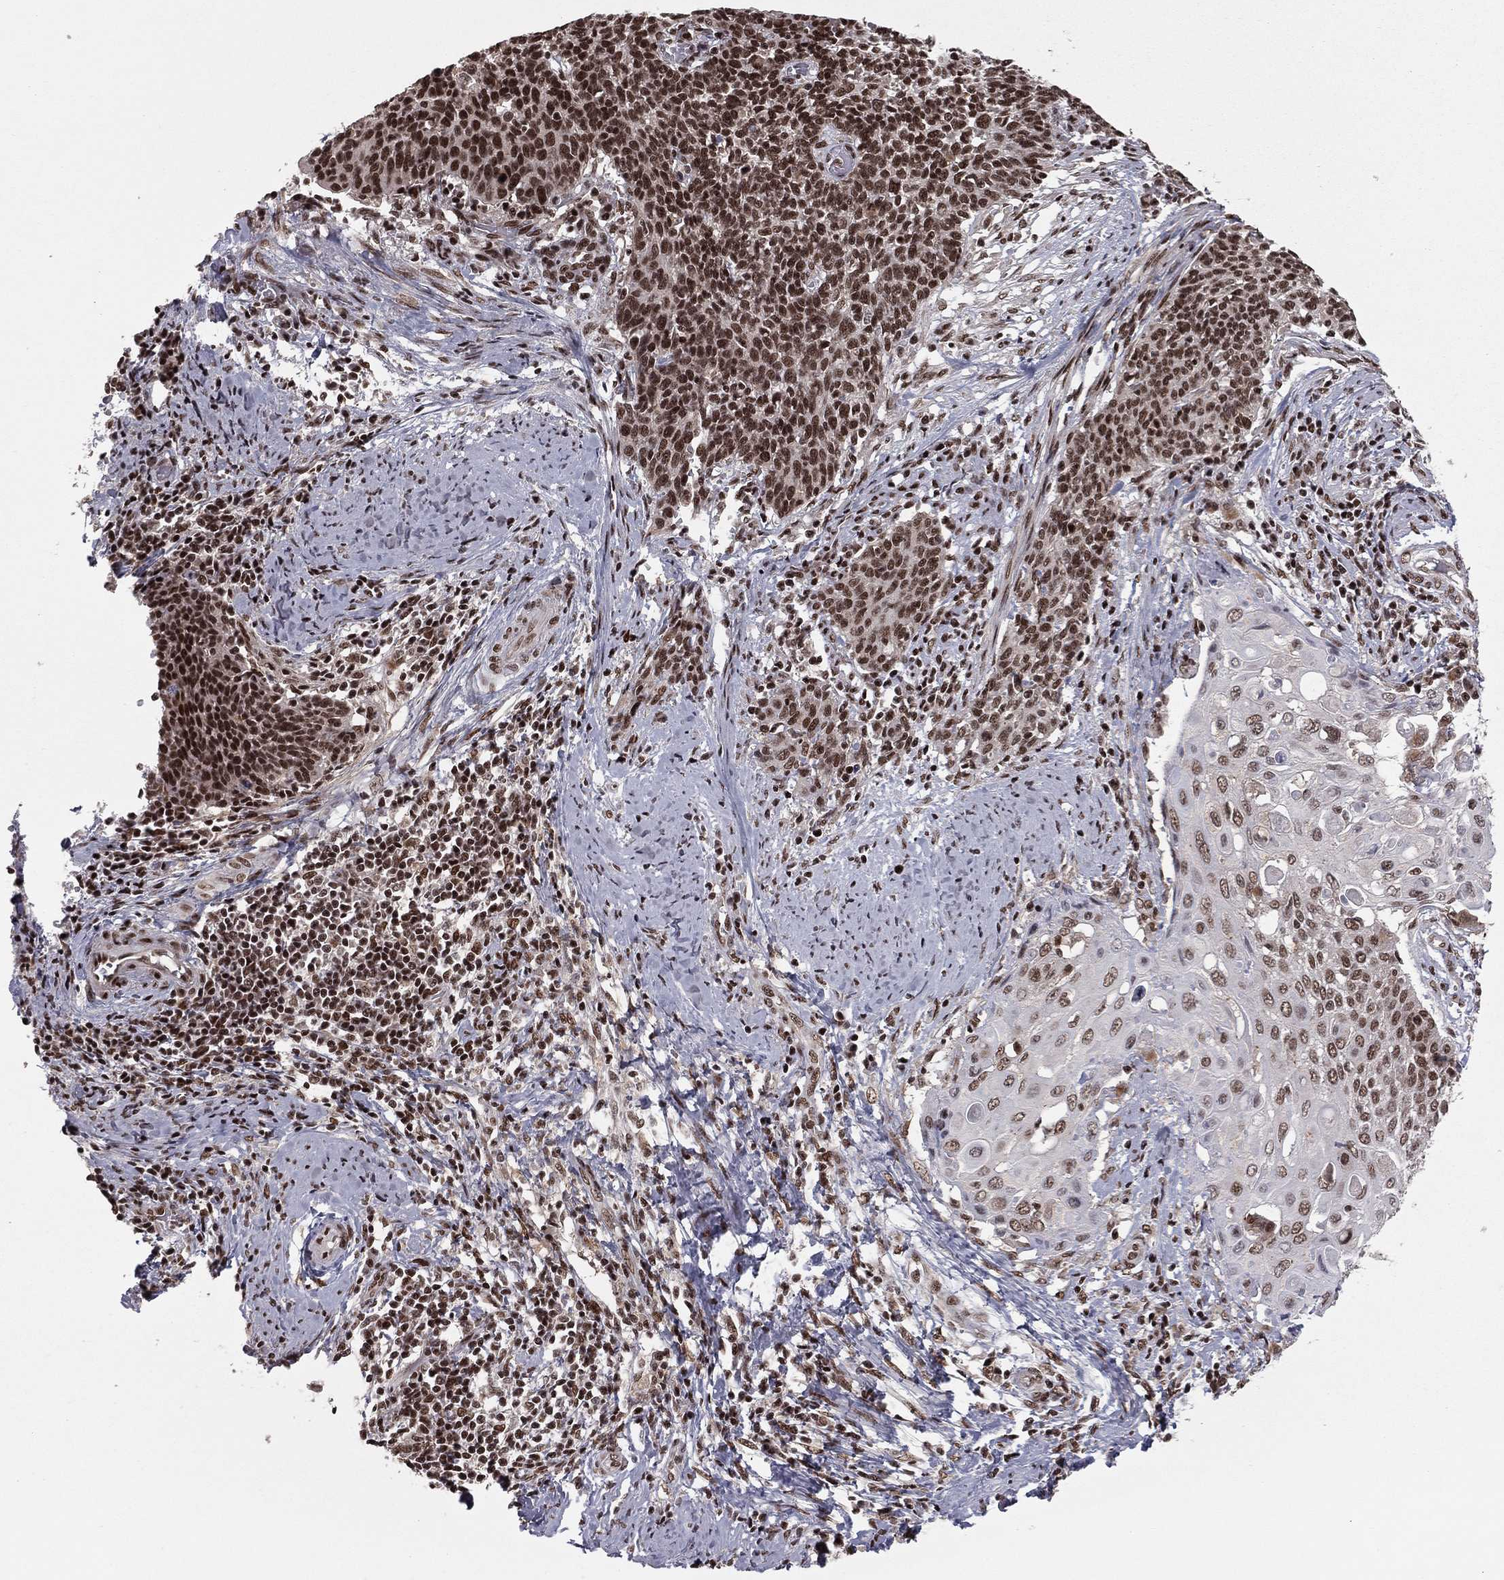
{"staining": {"intensity": "strong", "quantity": "25%-75%", "location": "nuclear"}, "tissue": "cervical cancer", "cell_type": "Tumor cells", "image_type": "cancer", "snomed": [{"axis": "morphology", "description": "Squamous cell carcinoma, NOS"}, {"axis": "topography", "description": "Cervix"}], "caption": "There is high levels of strong nuclear staining in tumor cells of squamous cell carcinoma (cervical), as demonstrated by immunohistochemical staining (brown color).", "gene": "NFYB", "patient": {"sex": "female", "age": 39}}